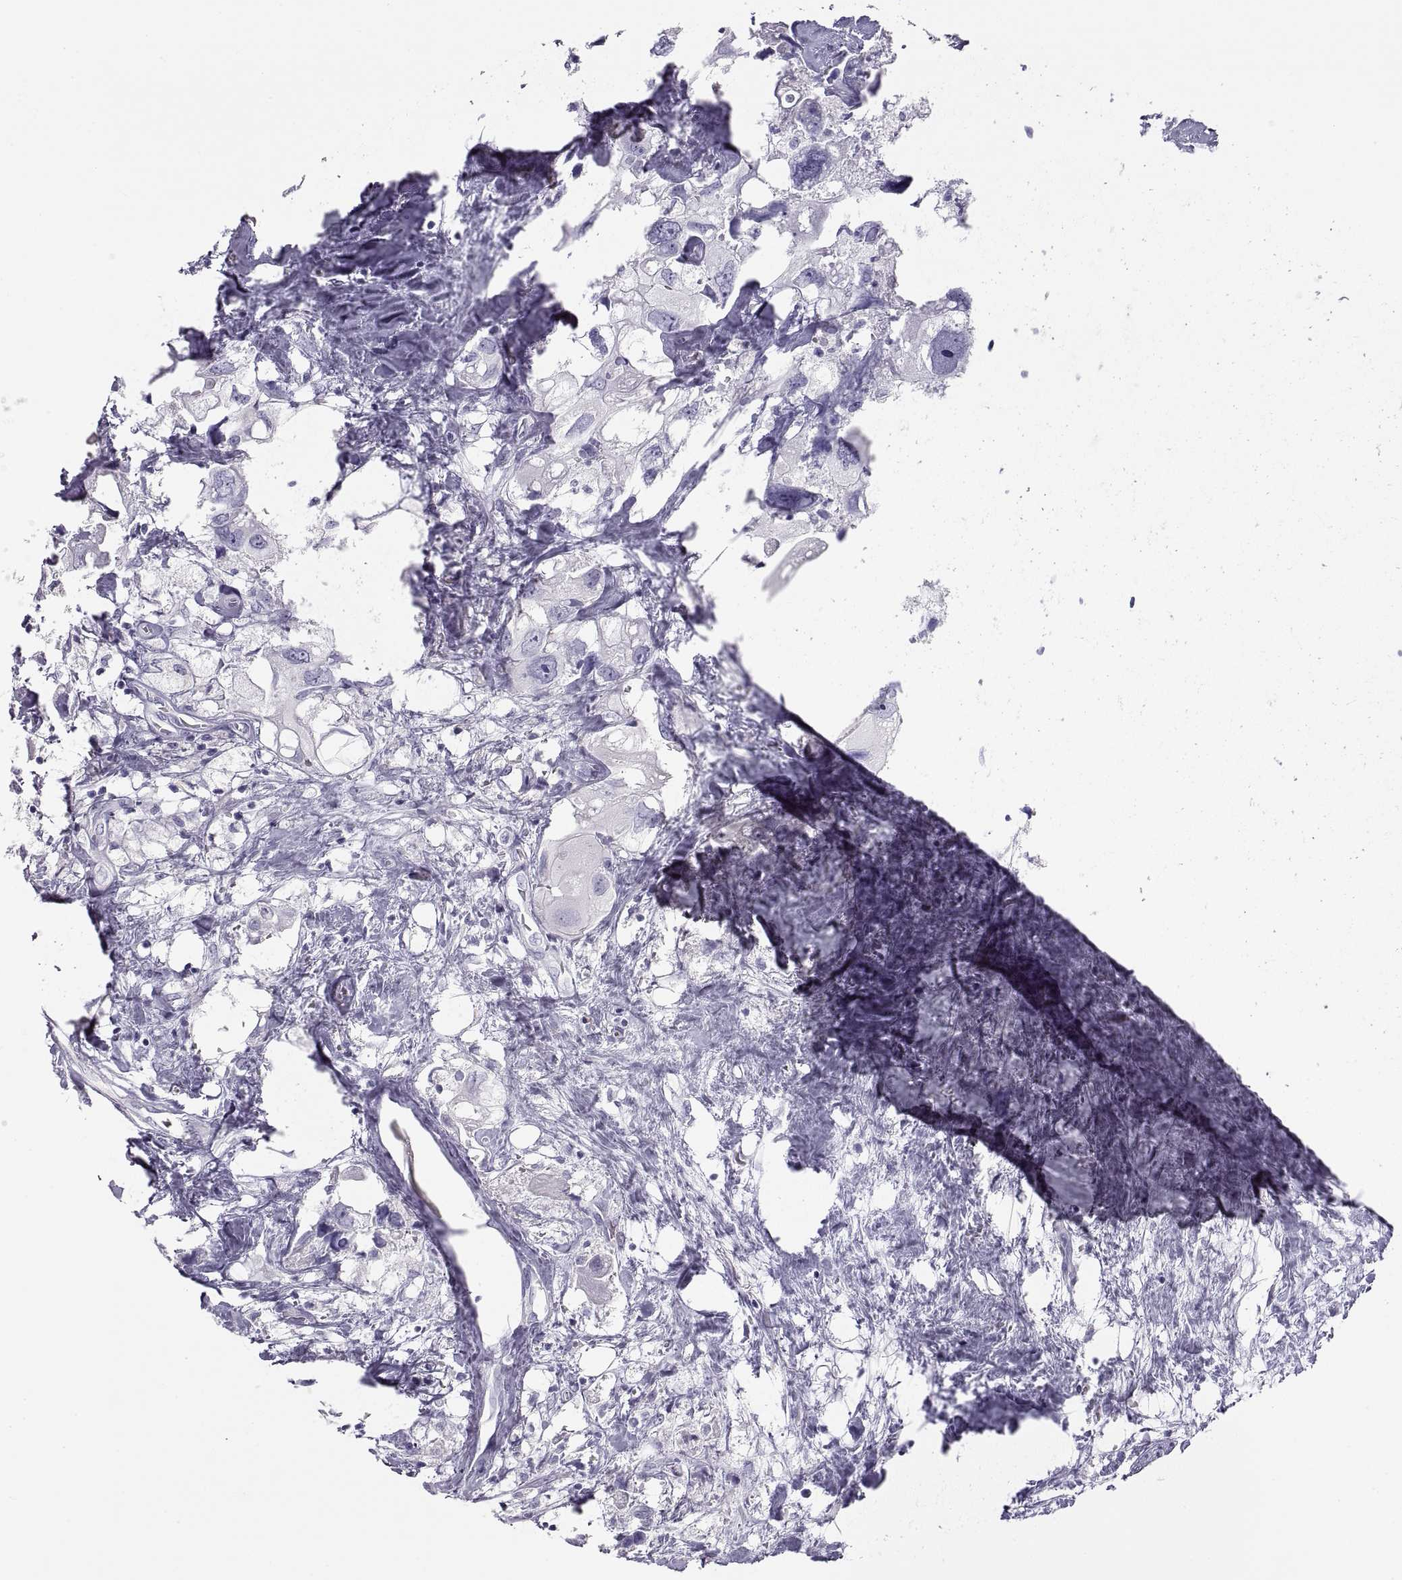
{"staining": {"intensity": "negative", "quantity": "none", "location": "none"}, "tissue": "urothelial cancer", "cell_type": "Tumor cells", "image_type": "cancer", "snomed": [{"axis": "morphology", "description": "Urothelial carcinoma, High grade"}, {"axis": "topography", "description": "Urinary bladder"}], "caption": "DAB immunohistochemical staining of urothelial cancer exhibits no significant expression in tumor cells.", "gene": "SEMG1", "patient": {"sex": "male", "age": 59}}